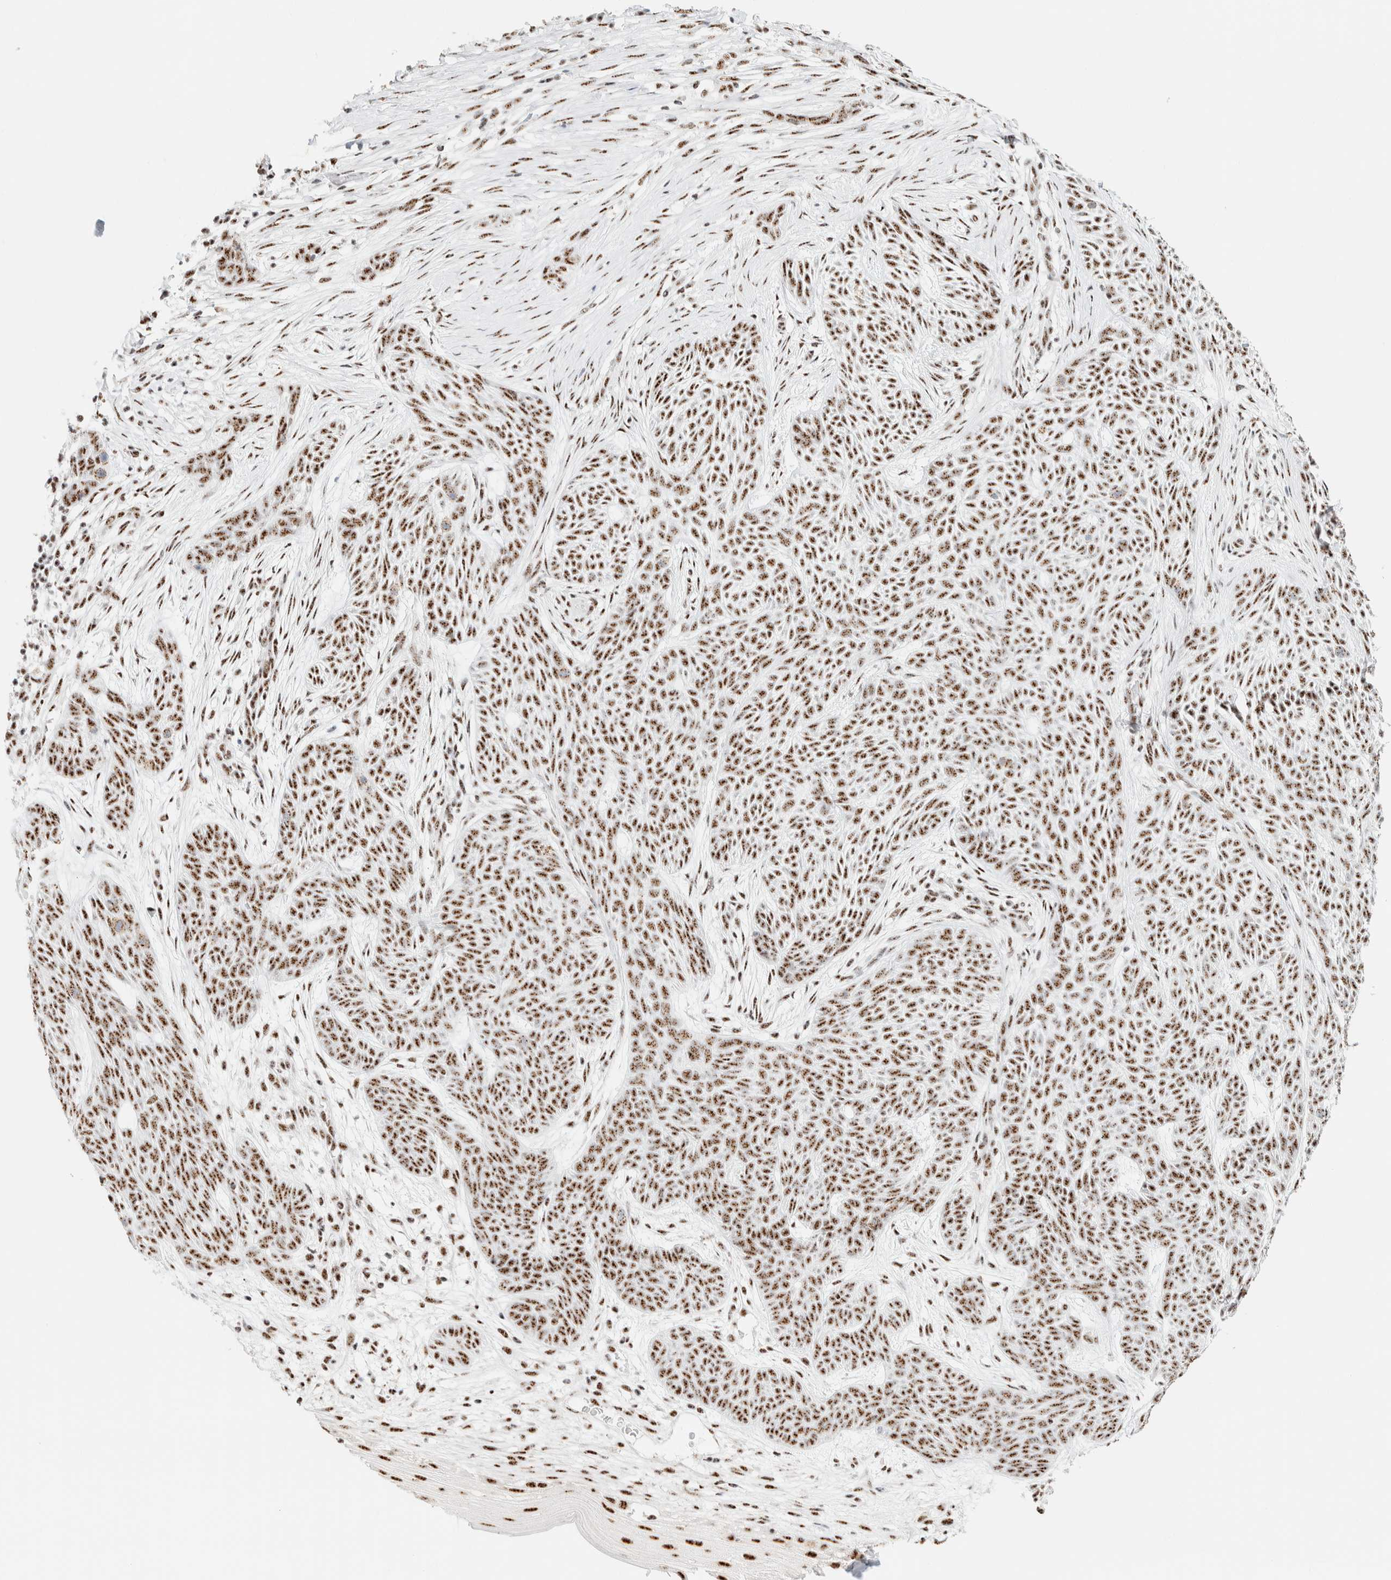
{"staining": {"intensity": "moderate", "quantity": ">75%", "location": "nuclear"}, "tissue": "skin cancer", "cell_type": "Tumor cells", "image_type": "cancer", "snomed": [{"axis": "morphology", "description": "Basal cell carcinoma"}, {"axis": "topography", "description": "Skin"}], "caption": "Protein analysis of skin cancer tissue exhibits moderate nuclear staining in about >75% of tumor cells.", "gene": "SON", "patient": {"sex": "female", "age": 59}}